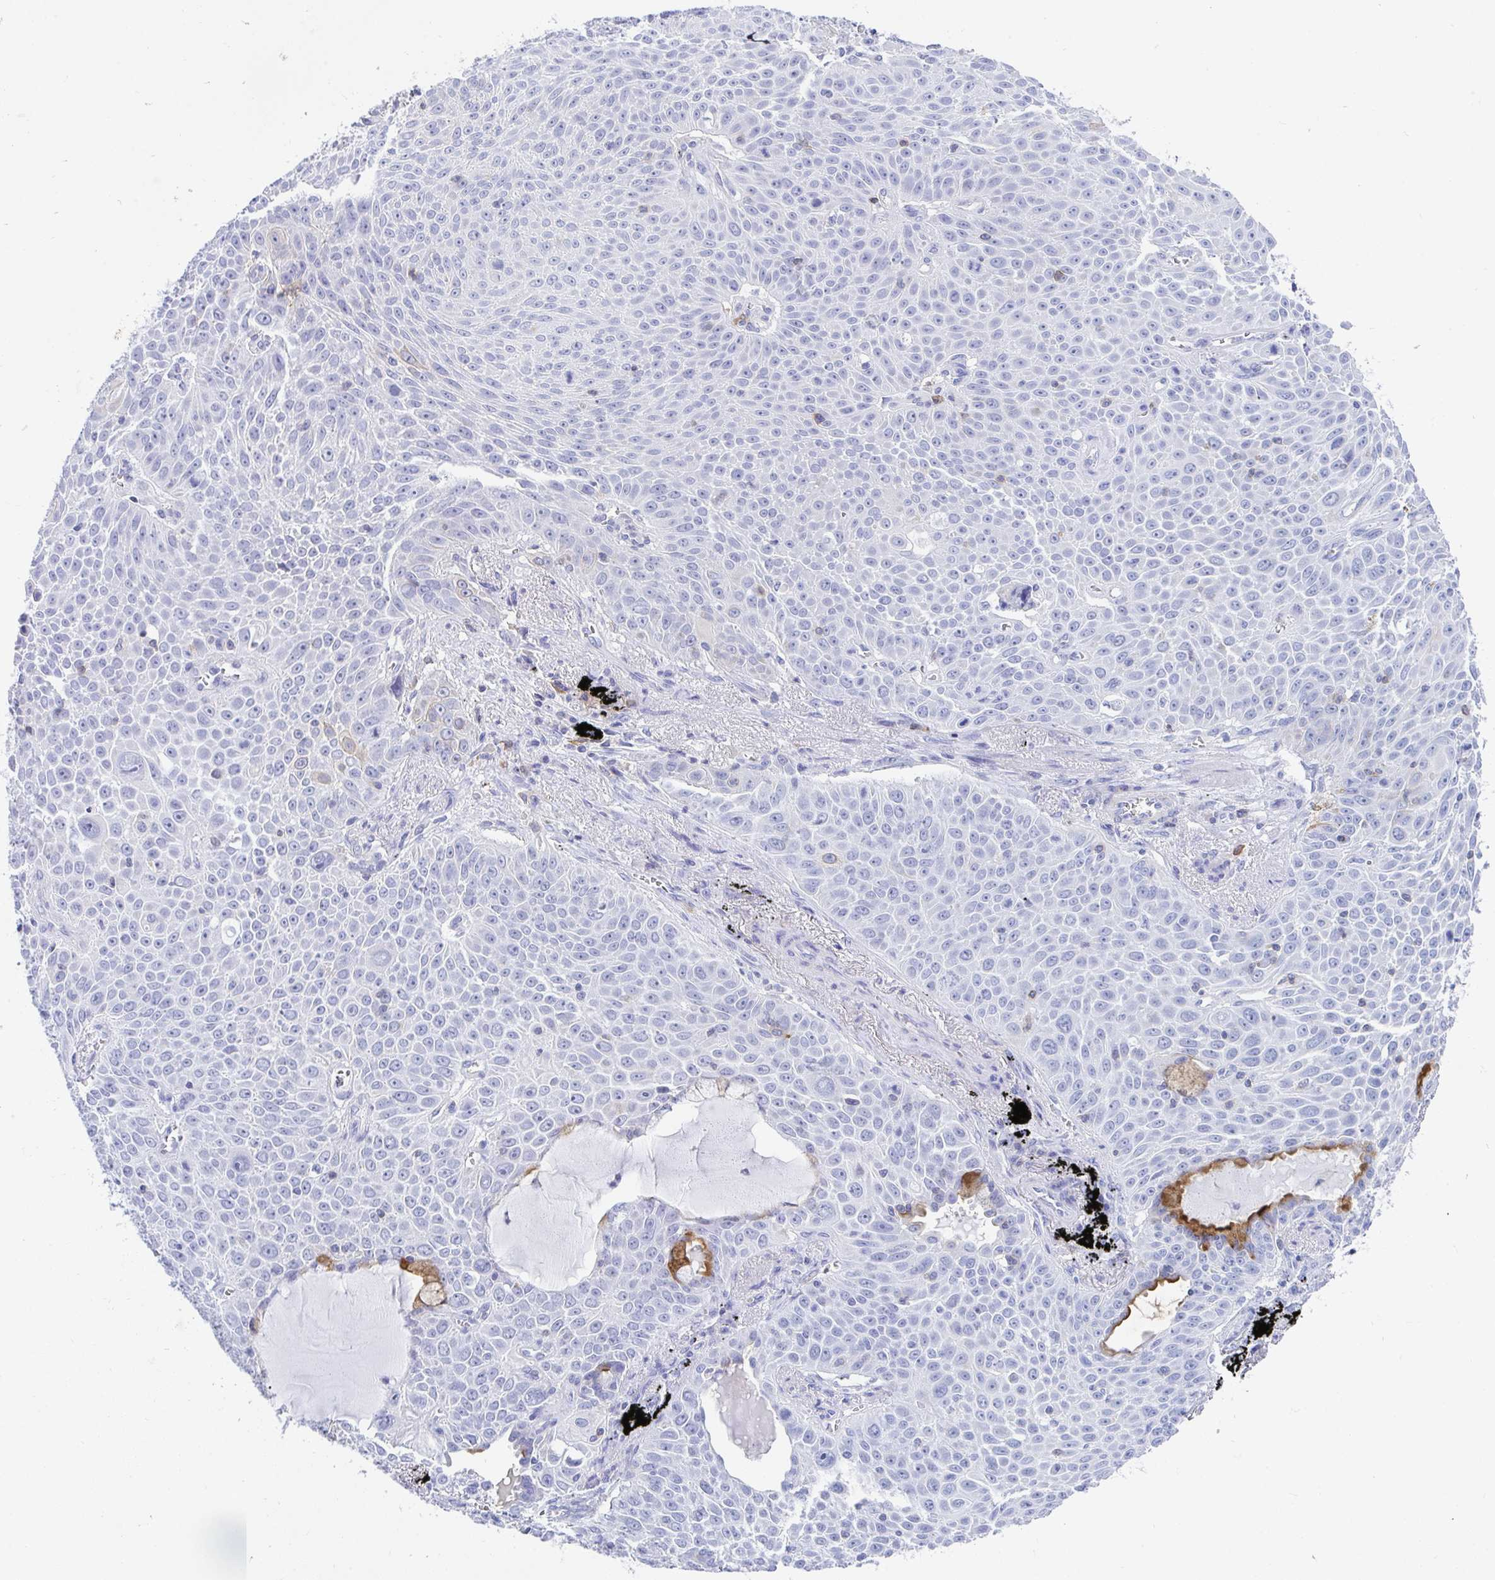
{"staining": {"intensity": "negative", "quantity": "none", "location": "none"}, "tissue": "lung cancer", "cell_type": "Tumor cells", "image_type": "cancer", "snomed": [{"axis": "morphology", "description": "Squamous cell carcinoma, NOS"}, {"axis": "morphology", "description": "Squamous cell carcinoma, metastatic, NOS"}, {"axis": "topography", "description": "Lymph node"}, {"axis": "topography", "description": "Lung"}], "caption": "Immunohistochemistry image of neoplastic tissue: lung metastatic squamous cell carcinoma stained with DAB reveals no significant protein staining in tumor cells.", "gene": "FRMD3", "patient": {"sex": "female", "age": 62}}